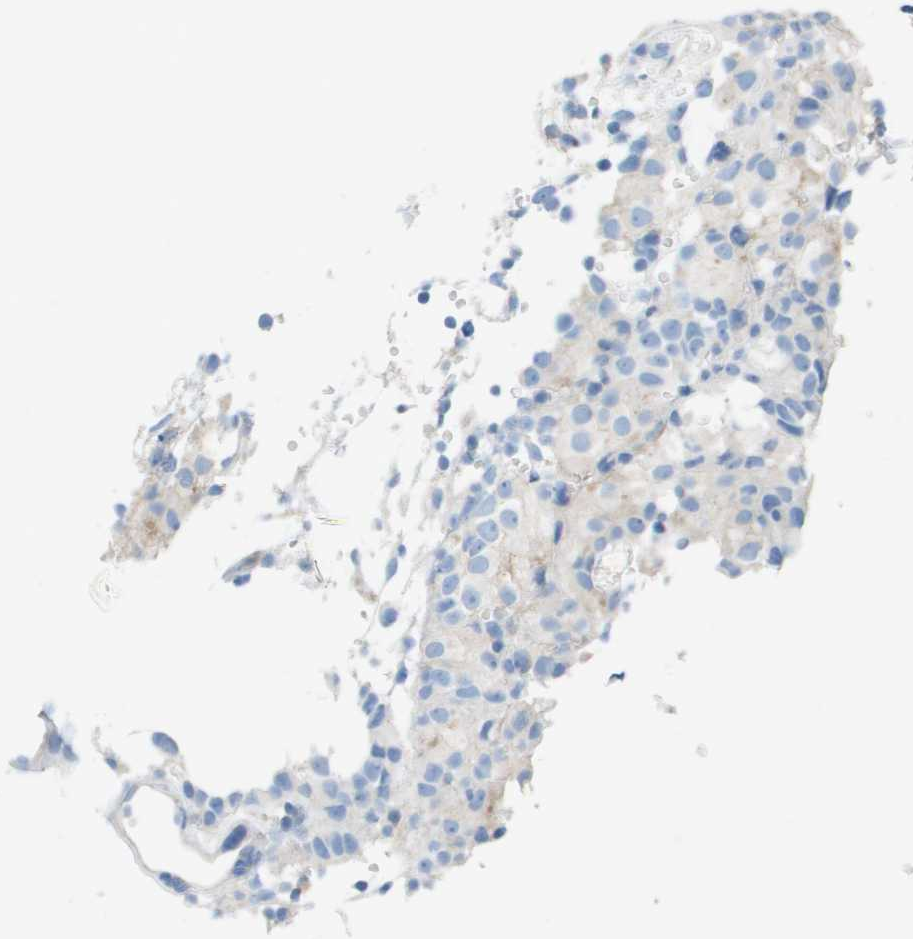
{"staining": {"intensity": "negative", "quantity": "none", "location": "none"}, "tissue": "glioma", "cell_type": "Tumor cells", "image_type": "cancer", "snomed": [{"axis": "morphology", "description": "Glioma, malignant, High grade"}, {"axis": "topography", "description": "Brain"}], "caption": "Immunohistochemistry of human malignant glioma (high-grade) shows no staining in tumor cells. Nuclei are stained in blue.", "gene": "CD46", "patient": {"sex": "male", "age": 32}}